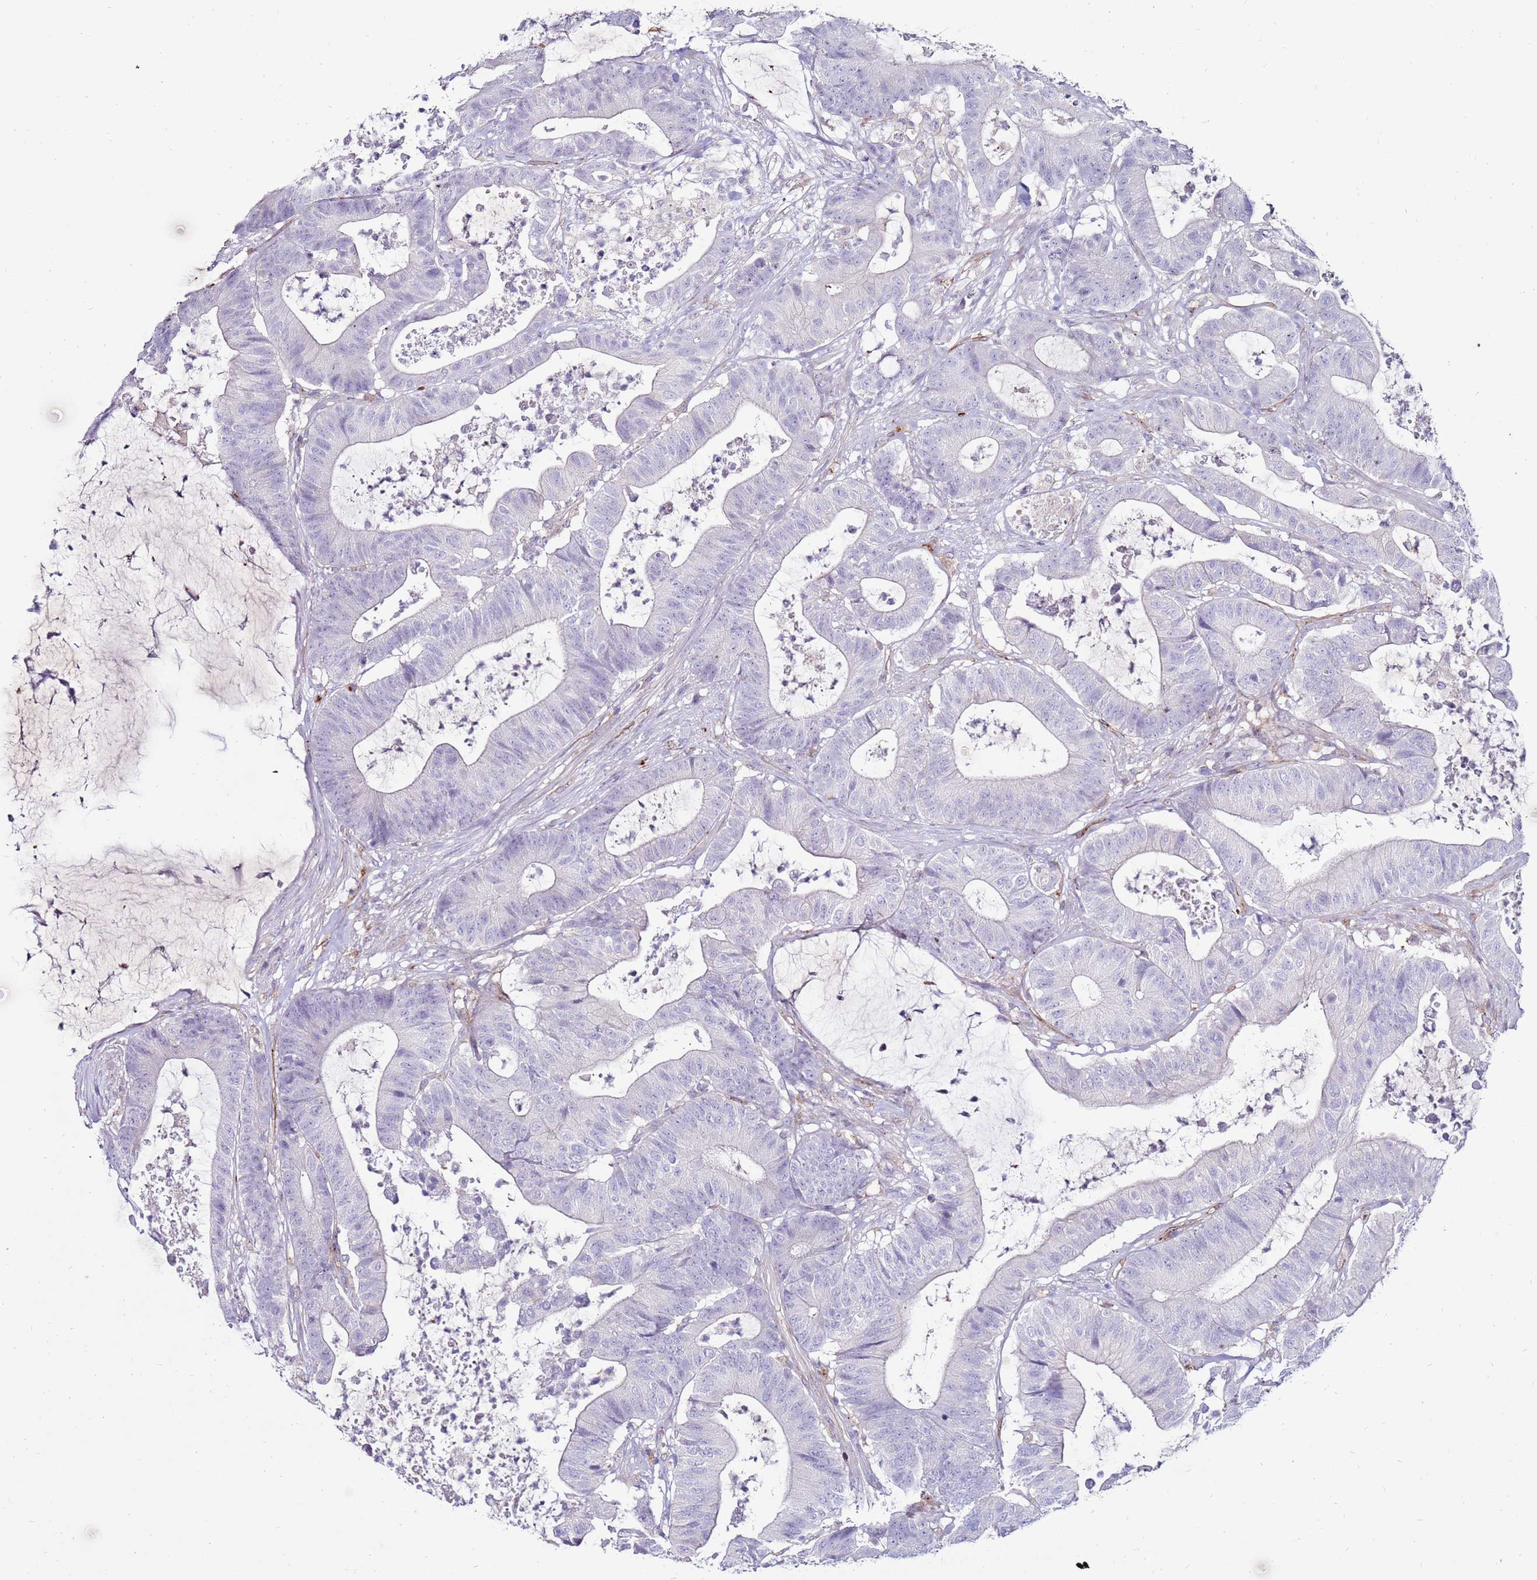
{"staining": {"intensity": "negative", "quantity": "none", "location": "none"}, "tissue": "colorectal cancer", "cell_type": "Tumor cells", "image_type": "cancer", "snomed": [{"axis": "morphology", "description": "Adenocarcinoma, NOS"}, {"axis": "topography", "description": "Colon"}], "caption": "An image of human colorectal cancer is negative for staining in tumor cells. (DAB (3,3'-diaminobenzidine) immunohistochemistry (IHC) with hematoxylin counter stain).", "gene": "CLEC4M", "patient": {"sex": "female", "age": 84}}